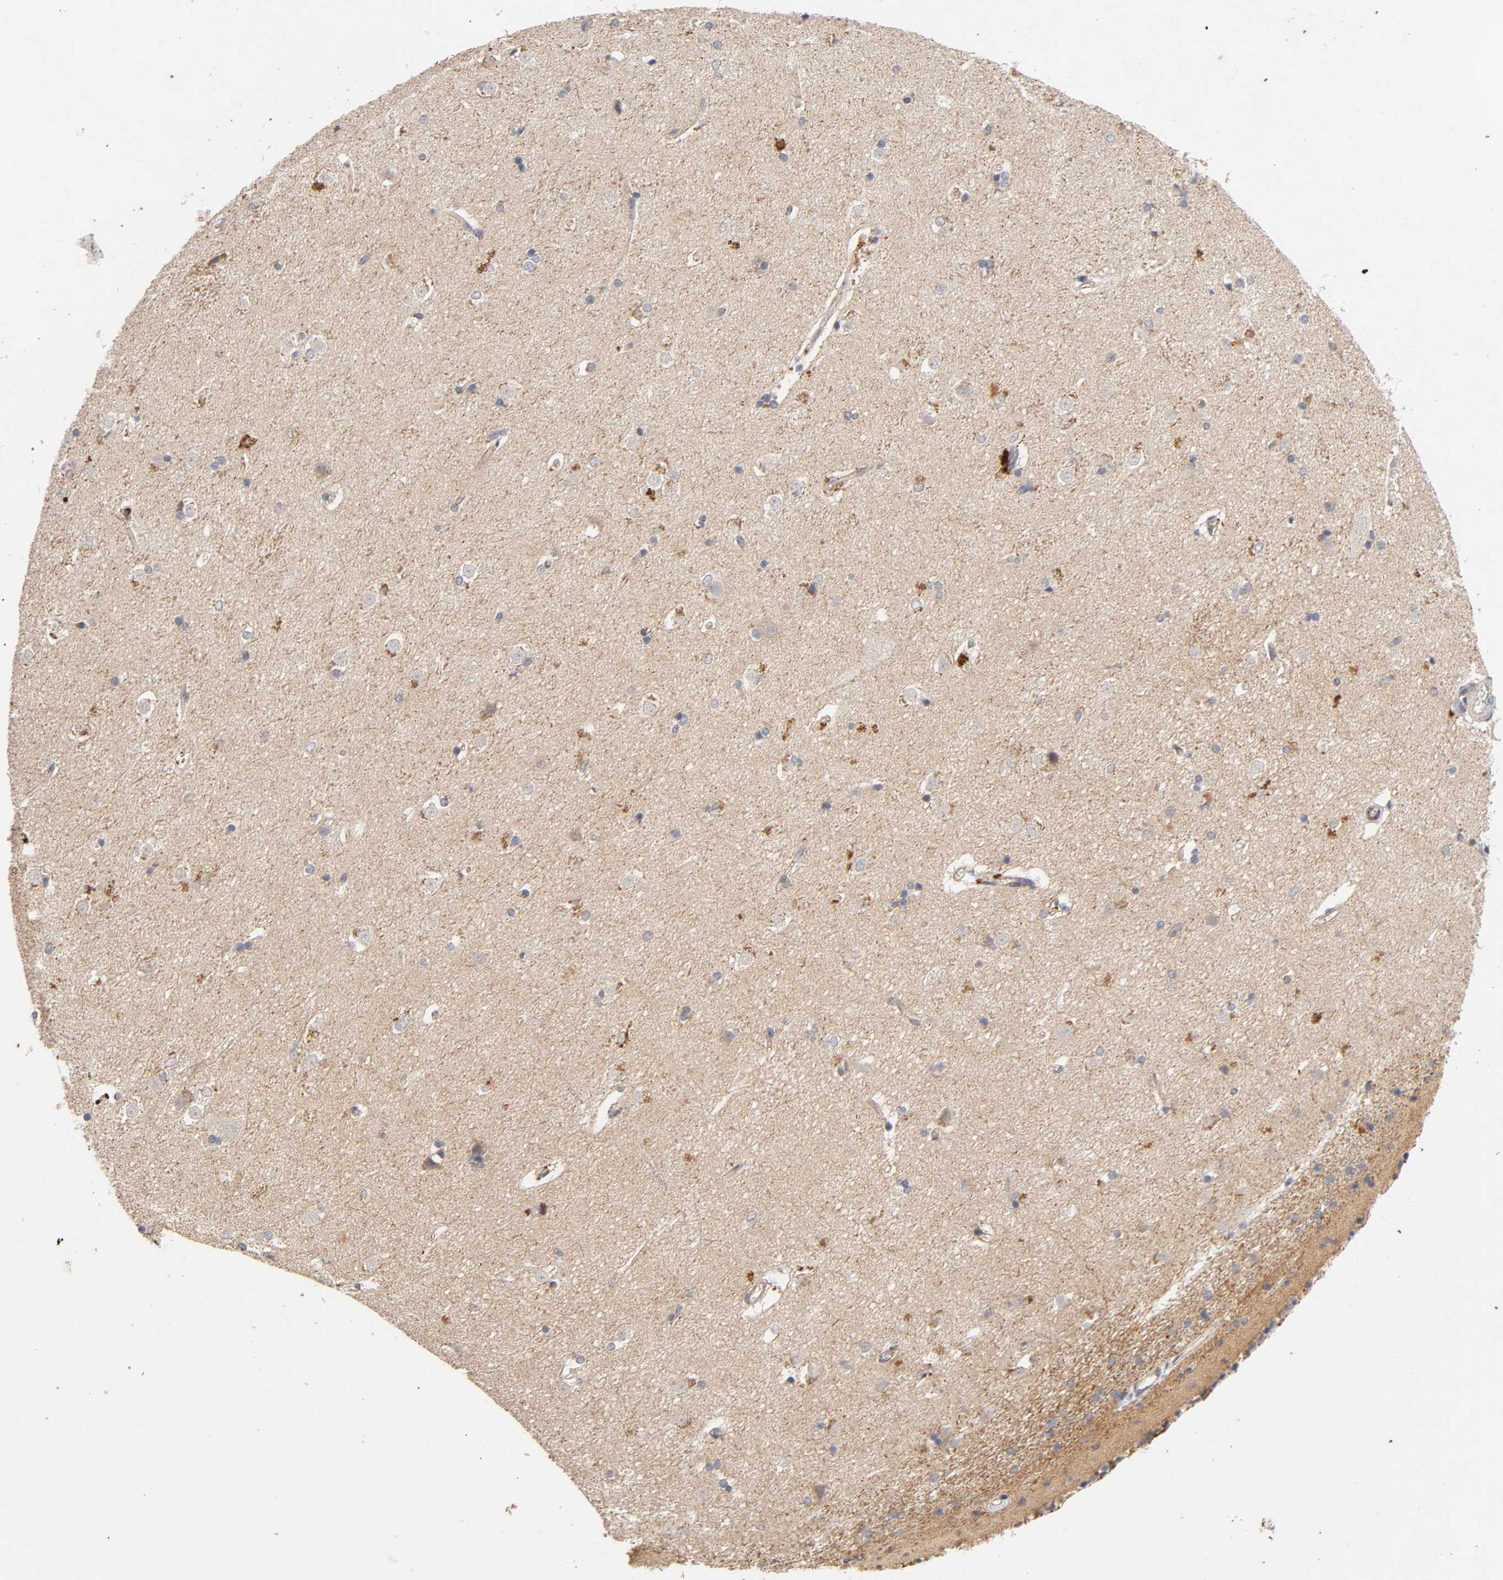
{"staining": {"intensity": "weak", "quantity": "25%-75%", "location": "cytoplasmic/membranous"}, "tissue": "caudate", "cell_type": "Glial cells", "image_type": "normal", "snomed": [{"axis": "morphology", "description": "Normal tissue, NOS"}, {"axis": "topography", "description": "Lateral ventricle wall"}], "caption": "IHC of unremarkable human caudate shows low levels of weak cytoplasmic/membranous positivity in approximately 25%-75% of glial cells.", "gene": "PDZD11", "patient": {"sex": "female", "age": 19}}